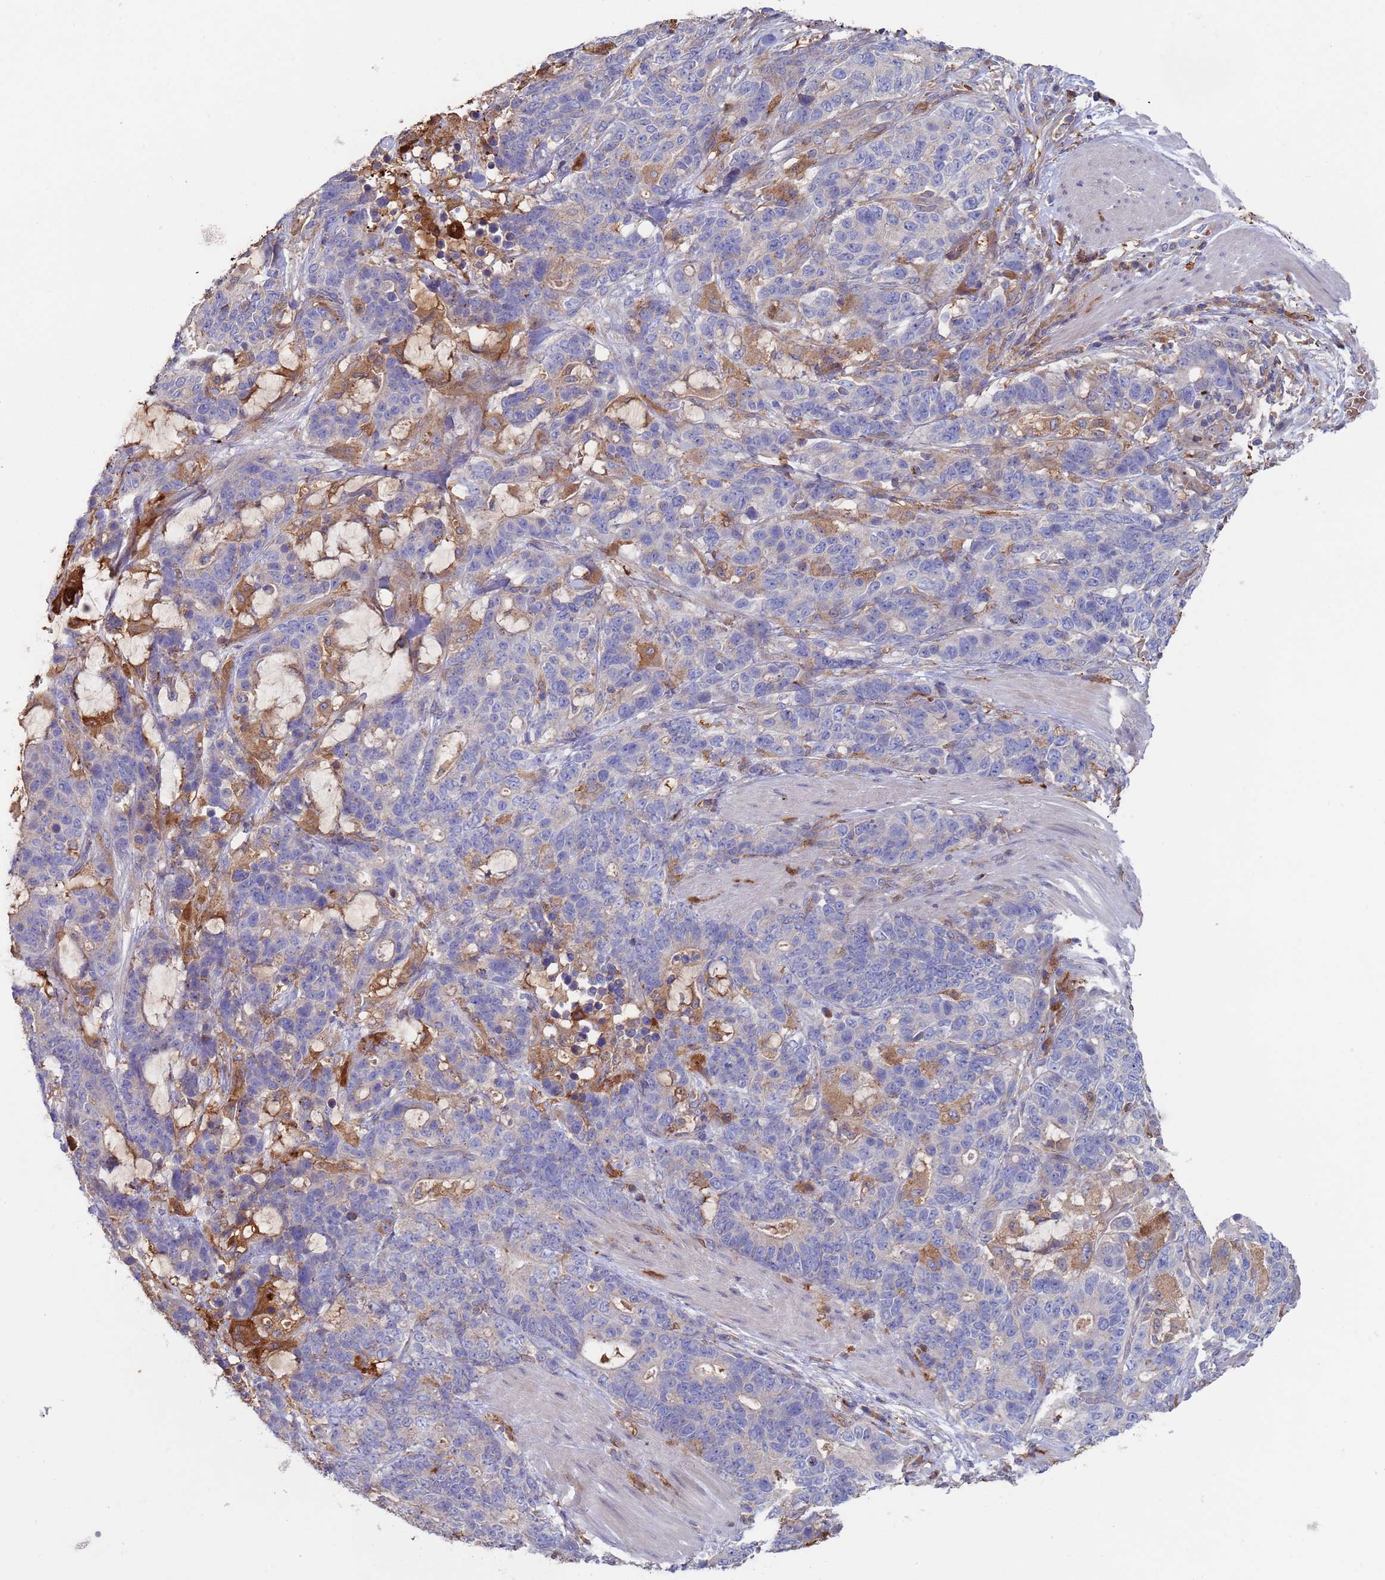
{"staining": {"intensity": "negative", "quantity": "none", "location": "none"}, "tissue": "stomach cancer", "cell_type": "Tumor cells", "image_type": "cancer", "snomed": [{"axis": "morphology", "description": "Normal tissue, NOS"}, {"axis": "morphology", "description": "Adenocarcinoma, NOS"}, {"axis": "topography", "description": "Stomach"}], "caption": "Immunohistochemistry (IHC) of human stomach cancer (adenocarcinoma) displays no positivity in tumor cells.", "gene": "MALRD1", "patient": {"sex": "female", "age": 64}}